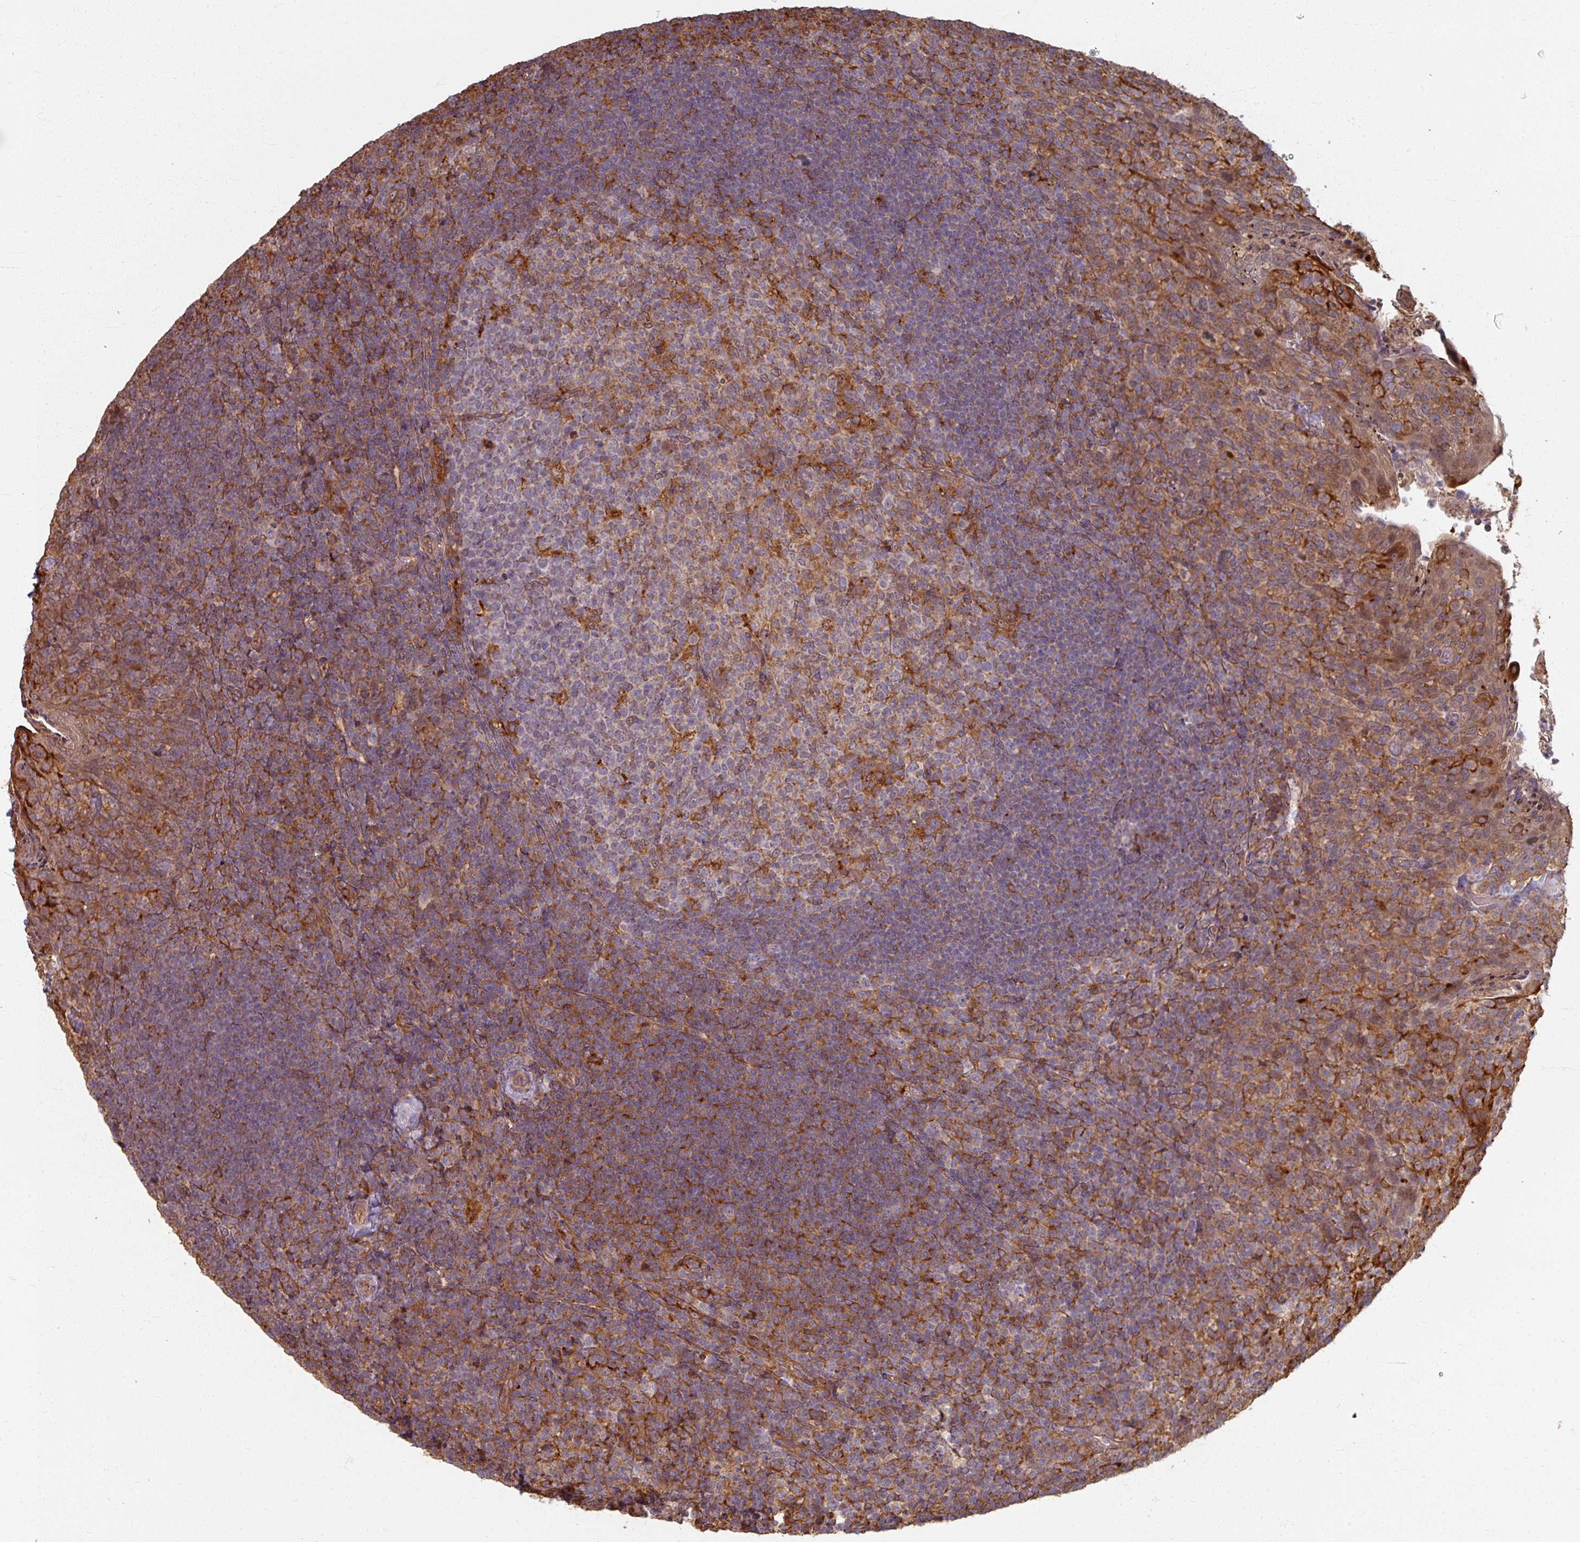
{"staining": {"intensity": "moderate", "quantity": "<25%", "location": "cytoplasmic/membranous"}, "tissue": "tonsil", "cell_type": "Germinal center cells", "image_type": "normal", "snomed": [{"axis": "morphology", "description": "Normal tissue, NOS"}, {"axis": "topography", "description": "Tonsil"}], "caption": "Tonsil was stained to show a protein in brown. There is low levels of moderate cytoplasmic/membranous staining in about <25% of germinal center cells. (DAB = brown stain, brightfield microscopy at high magnification).", "gene": "CCDC68", "patient": {"sex": "female", "age": 10}}